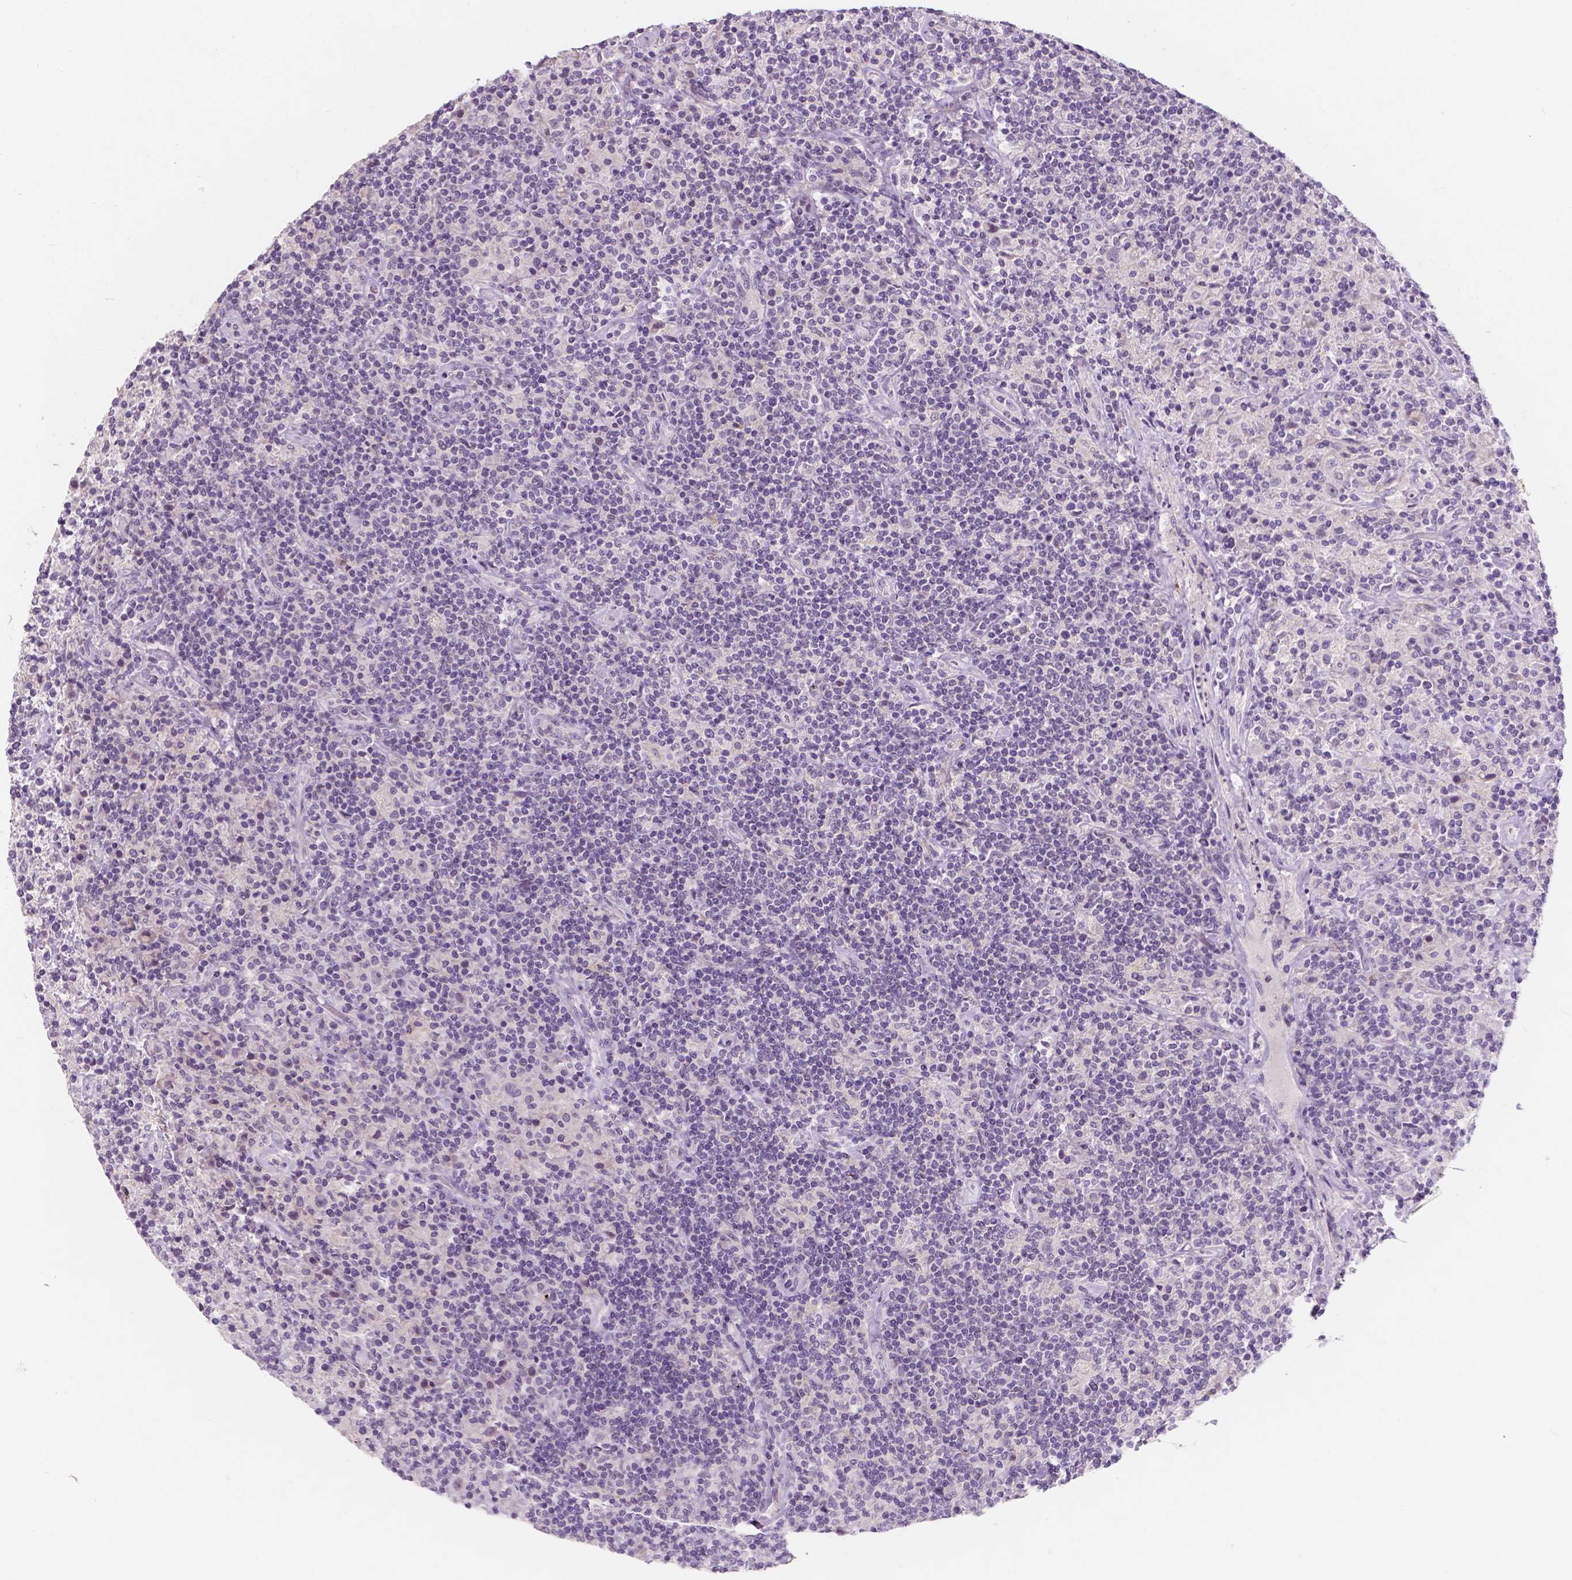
{"staining": {"intensity": "negative", "quantity": "none", "location": "none"}, "tissue": "lymphoma", "cell_type": "Tumor cells", "image_type": "cancer", "snomed": [{"axis": "morphology", "description": "Hodgkin's disease, NOS"}, {"axis": "topography", "description": "Lymph node"}], "caption": "The image displays no significant staining in tumor cells of lymphoma.", "gene": "SIRT2", "patient": {"sex": "male", "age": 70}}